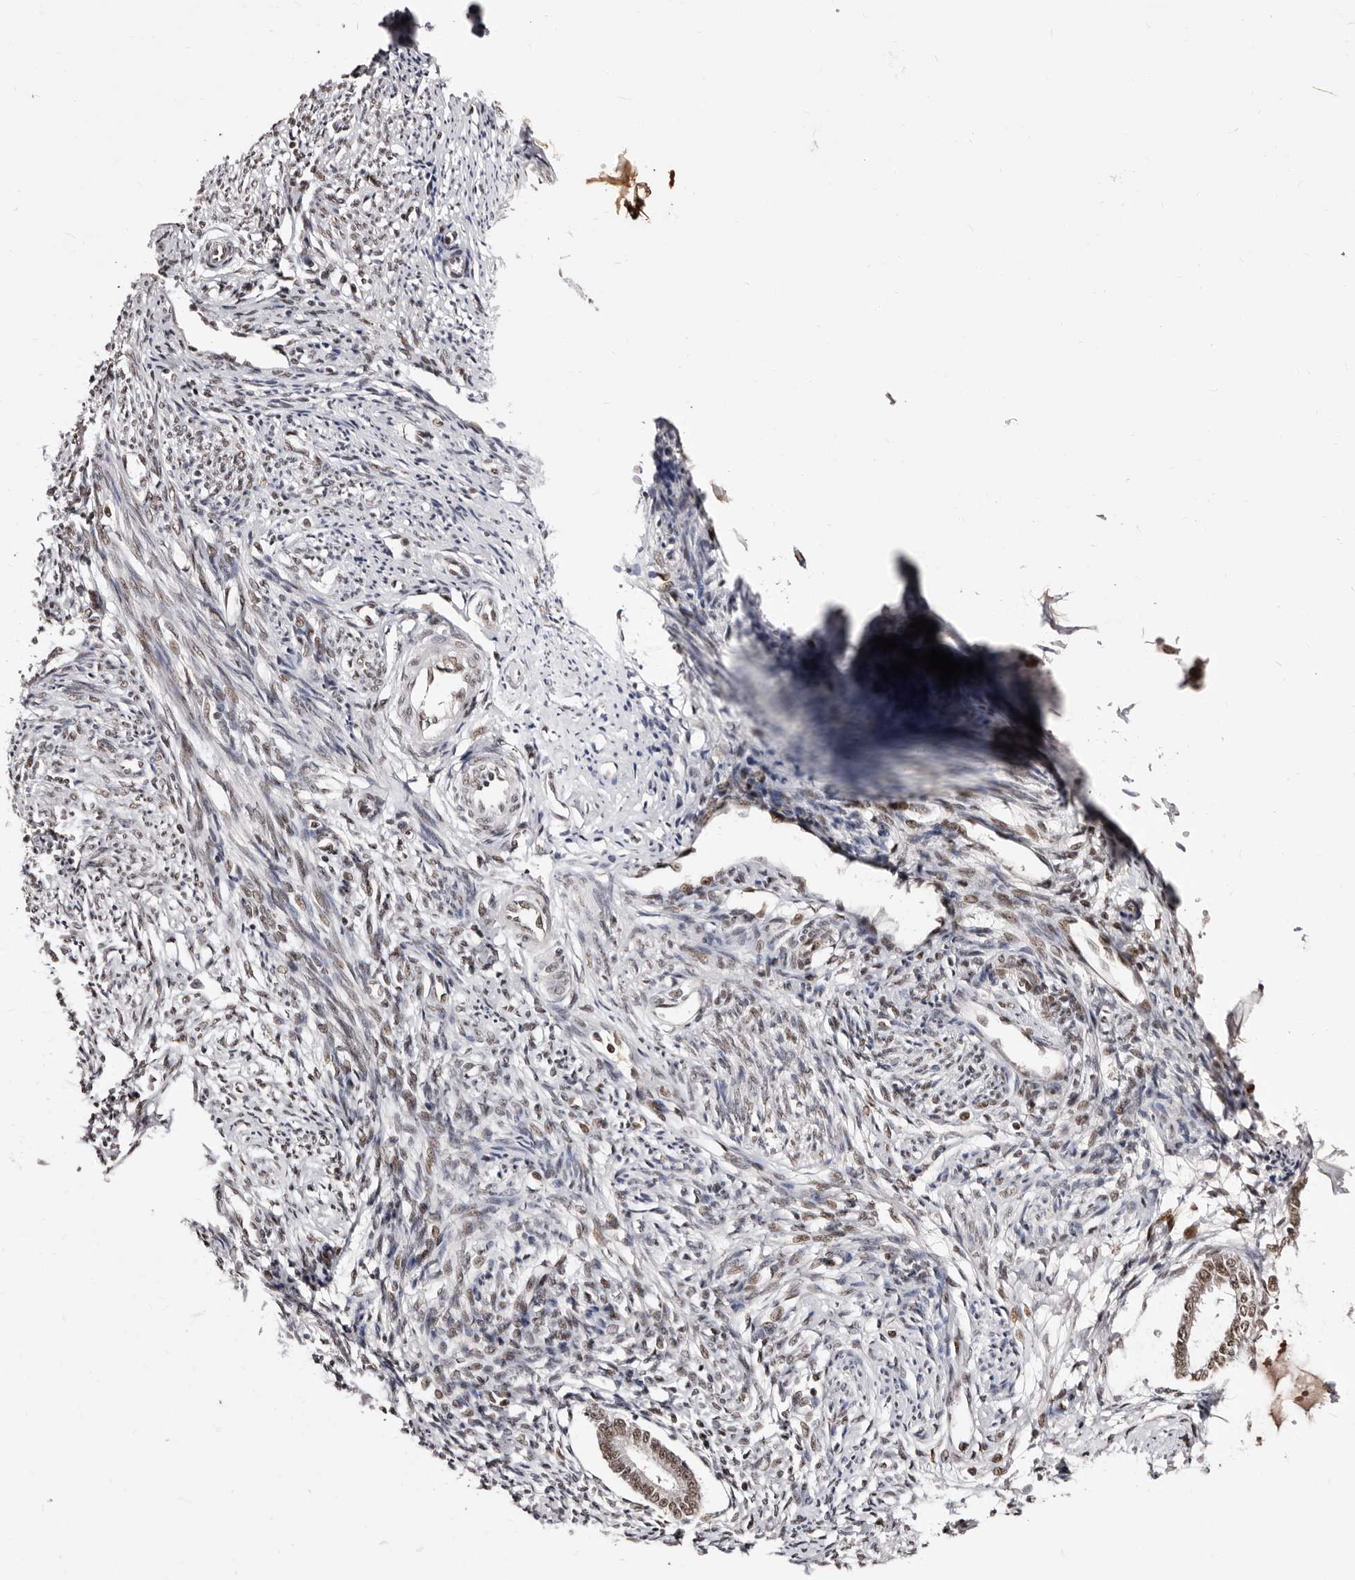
{"staining": {"intensity": "moderate", "quantity": "25%-75%", "location": "nuclear"}, "tissue": "endometrium", "cell_type": "Cells in endometrial stroma", "image_type": "normal", "snomed": [{"axis": "morphology", "description": "Normal tissue, NOS"}, {"axis": "topography", "description": "Endometrium"}], "caption": "IHC of unremarkable endometrium reveals medium levels of moderate nuclear staining in approximately 25%-75% of cells in endometrial stroma. The staining is performed using DAB brown chromogen to label protein expression. The nuclei are counter-stained blue using hematoxylin.", "gene": "ANAPC11", "patient": {"sex": "female", "age": 56}}